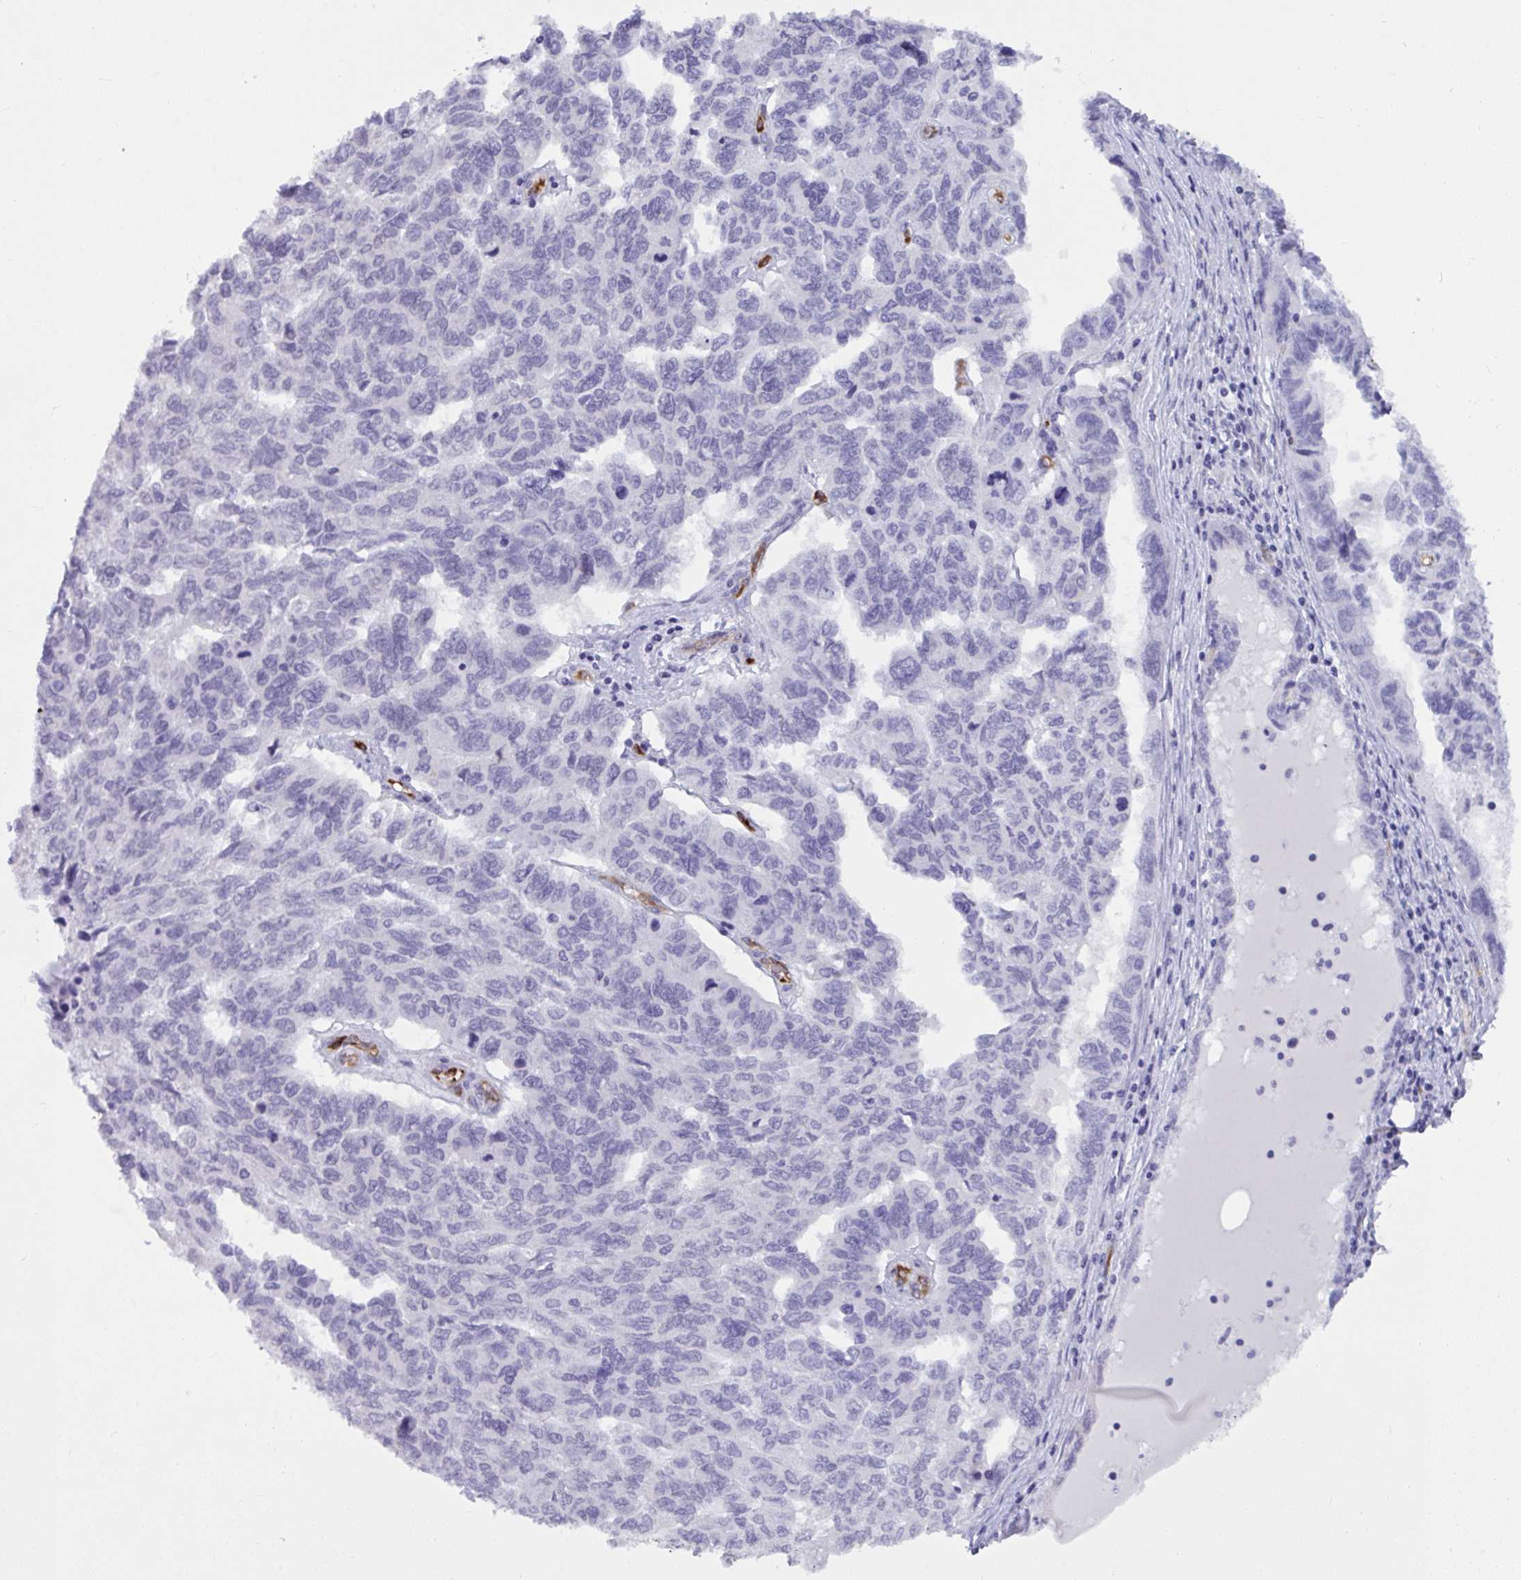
{"staining": {"intensity": "negative", "quantity": "none", "location": "none"}, "tissue": "ovarian cancer", "cell_type": "Tumor cells", "image_type": "cancer", "snomed": [{"axis": "morphology", "description": "Cystadenocarcinoma, serous, NOS"}, {"axis": "topography", "description": "Ovary"}], "caption": "This is a photomicrograph of immunohistochemistry (IHC) staining of ovarian serous cystadenocarcinoma, which shows no positivity in tumor cells.", "gene": "EML1", "patient": {"sex": "female", "age": 64}}